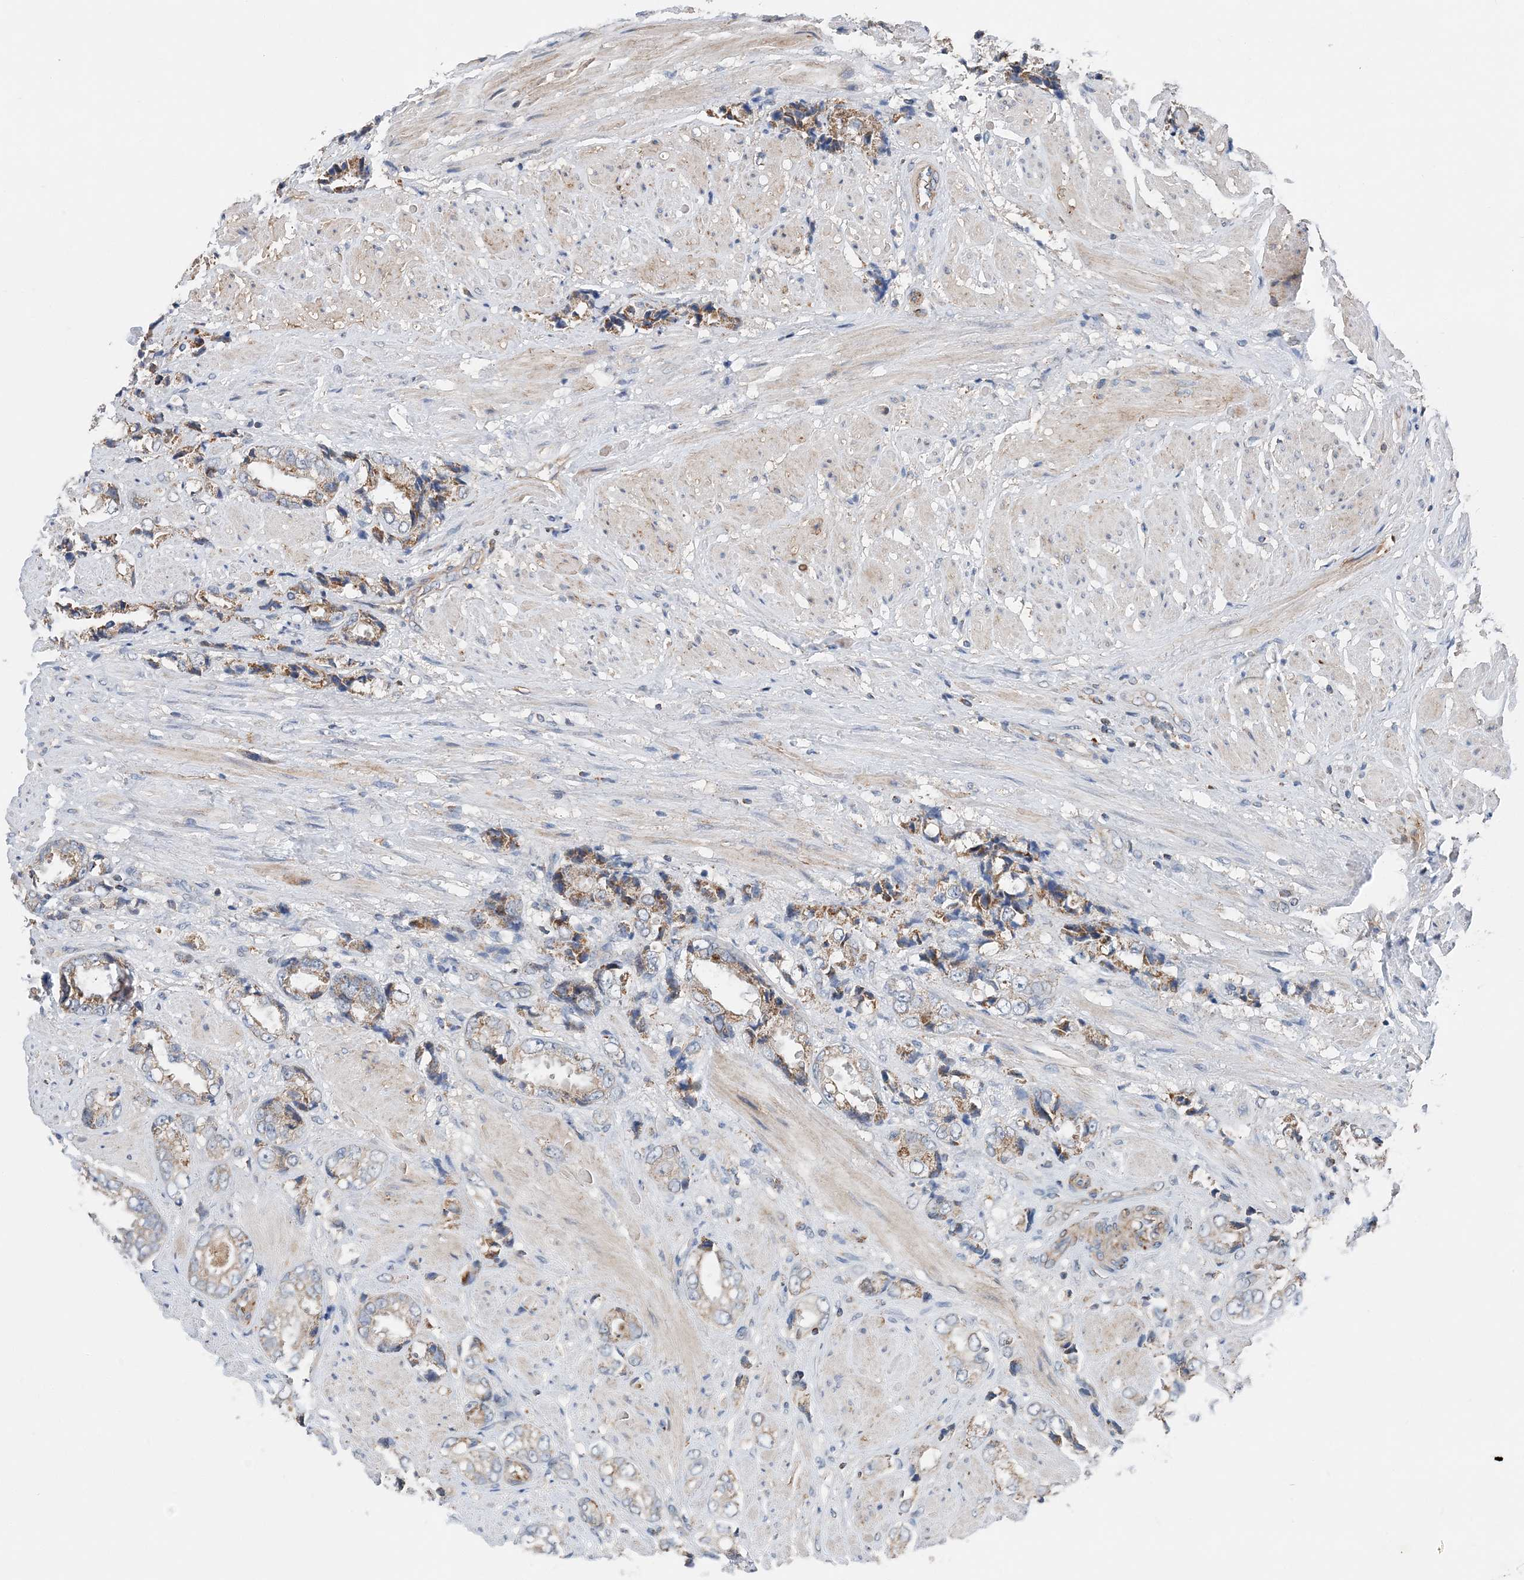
{"staining": {"intensity": "moderate", "quantity": "<25%", "location": "cytoplasmic/membranous"}, "tissue": "prostate cancer", "cell_type": "Tumor cells", "image_type": "cancer", "snomed": [{"axis": "morphology", "description": "Adenocarcinoma, High grade"}, {"axis": "topography", "description": "Prostate"}], "caption": "Brown immunohistochemical staining in human prostate high-grade adenocarcinoma shows moderate cytoplasmic/membranous expression in about <25% of tumor cells.", "gene": "SPRY2", "patient": {"sex": "male", "age": 61}}